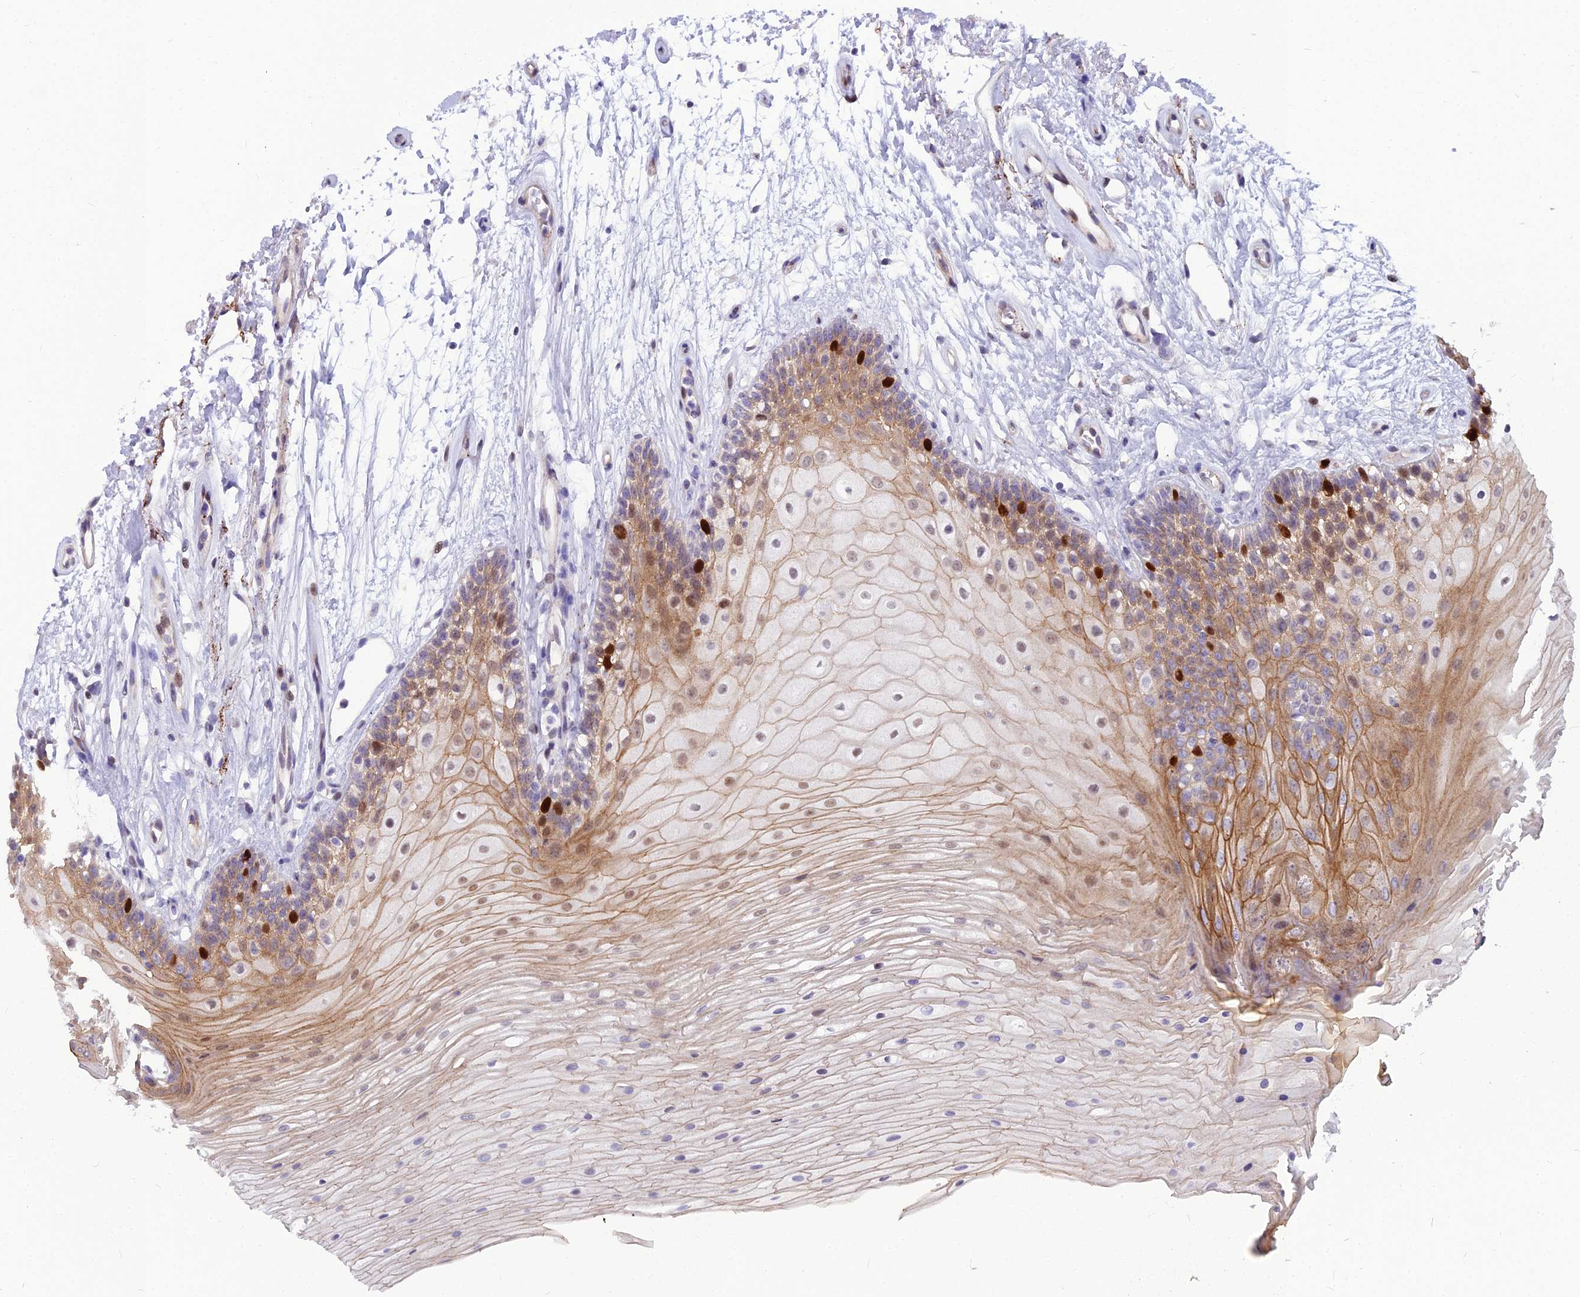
{"staining": {"intensity": "strong", "quantity": "25%-75%", "location": "cytoplasmic/membranous,nuclear"}, "tissue": "oral mucosa", "cell_type": "Squamous epithelial cells", "image_type": "normal", "snomed": [{"axis": "morphology", "description": "Normal tissue, NOS"}, {"axis": "topography", "description": "Oral tissue"}], "caption": "Unremarkable oral mucosa was stained to show a protein in brown. There is high levels of strong cytoplasmic/membranous,nuclear staining in about 25%-75% of squamous epithelial cells. (DAB = brown stain, brightfield microscopy at high magnification).", "gene": "ENSG00000285920", "patient": {"sex": "female", "age": 80}}